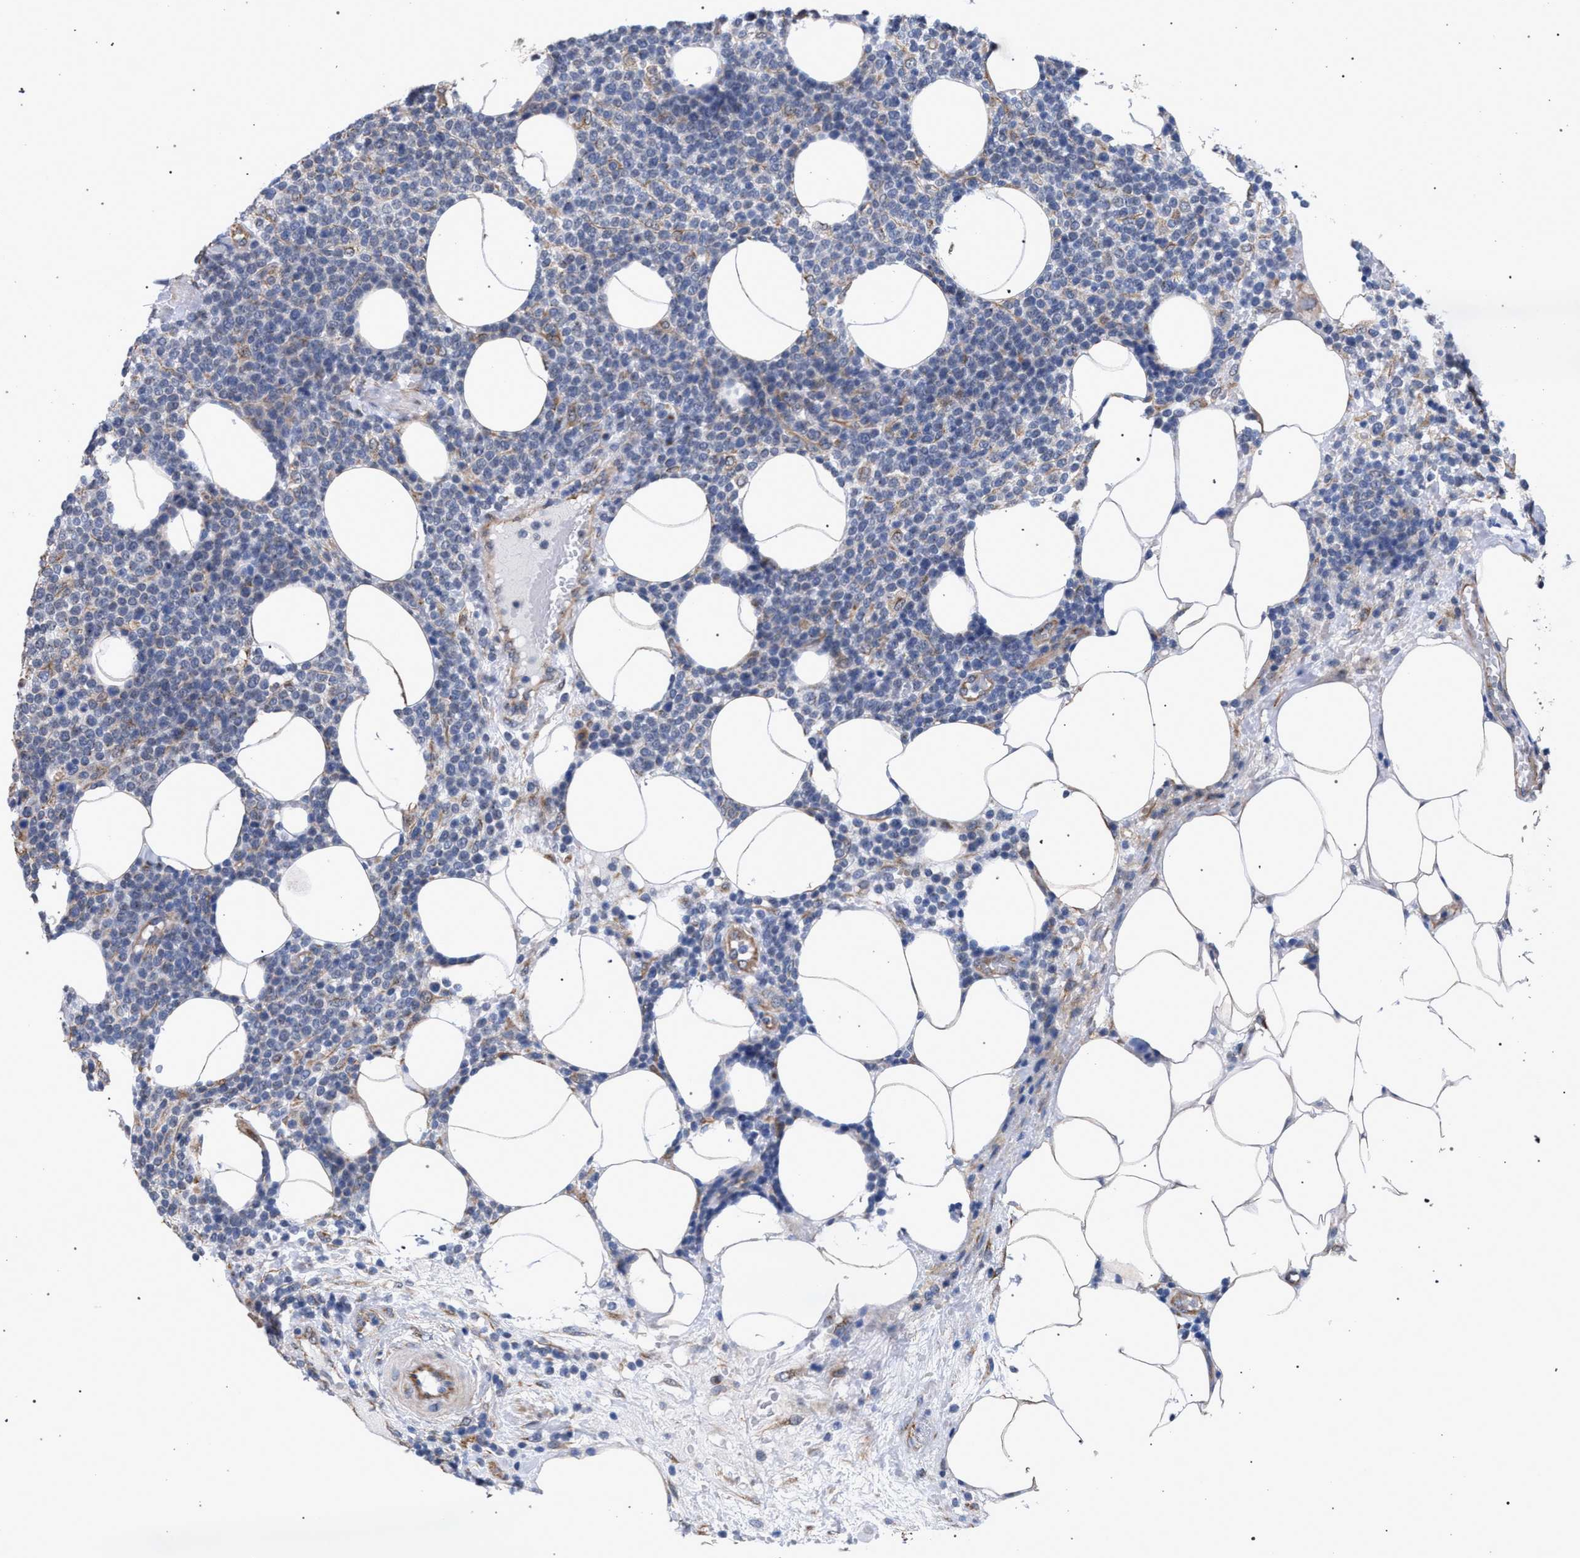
{"staining": {"intensity": "weak", "quantity": "<25%", "location": "cytoplasmic/membranous"}, "tissue": "lymphoma", "cell_type": "Tumor cells", "image_type": "cancer", "snomed": [{"axis": "morphology", "description": "Malignant lymphoma, non-Hodgkin's type, High grade"}, {"axis": "topography", "description": "Lymph node"}], "caption": "This is an immunohistochemistry (IHC) histopathology image of lymphoma. There is no expression in tumor cells.", "gene": "GOLGA2", "patient": {"sex": "male", "age": 61}}